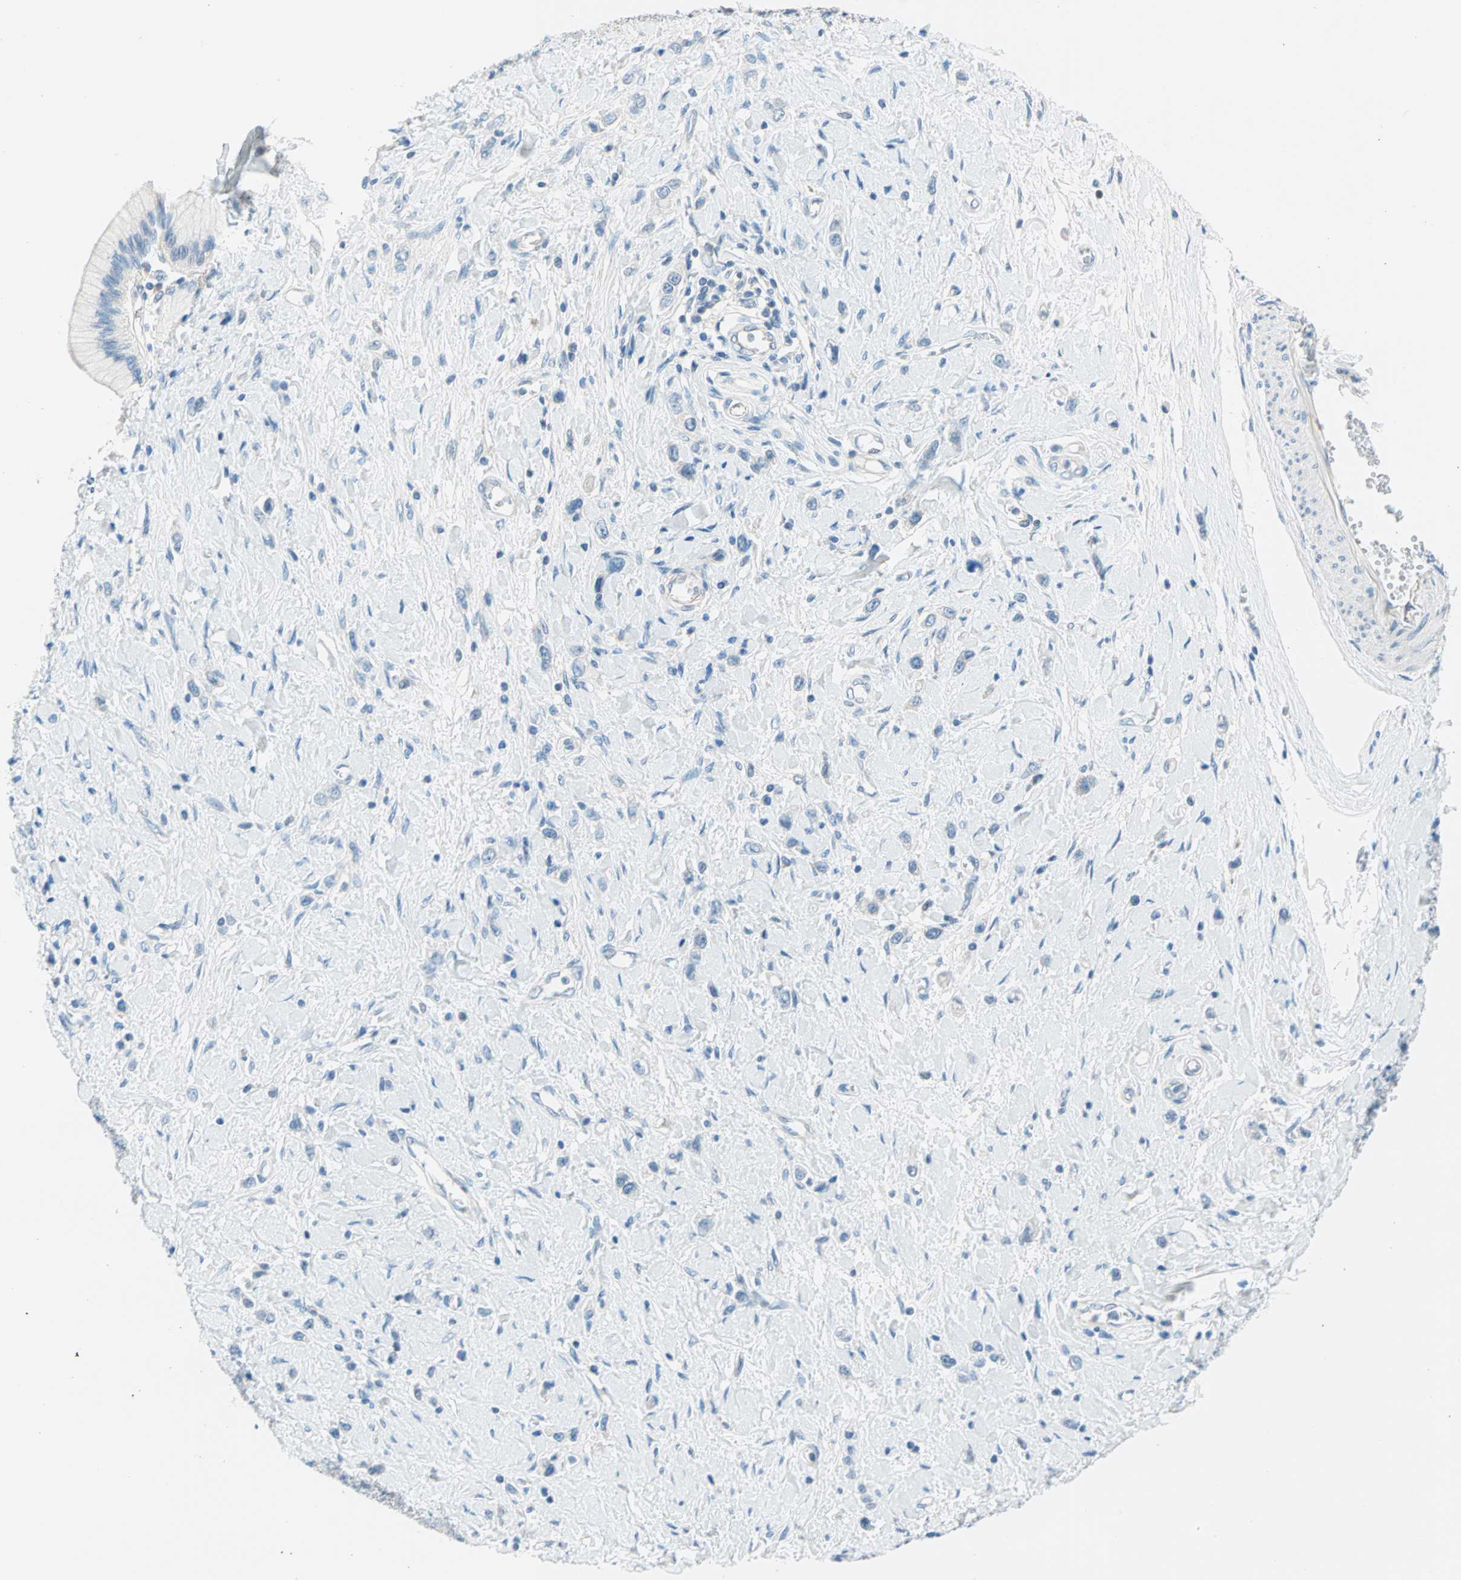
{"staining": {"intensity": "negative", "quantity": "none", "location": "none"}, "tissue": "stomach cancer", "cell_type": "Tumor cells", "image_type": "cancer", "snomed": [{"axis": "morphology", "description": "Normal tissue, NOS"}, {"axis": "morphology", "description": "Adenocarcinoma, NOS"}, {"axis": "topography", "description": "Stomach, upper"}, {"axis": "topography", "description": "Stomach"}], "caption": "The histopathology image shows no significant staining in tumor cells of stomach adenocarcinoma.", "gene": "TMEM163", "patient": {"sex": "female", "age": 65}}